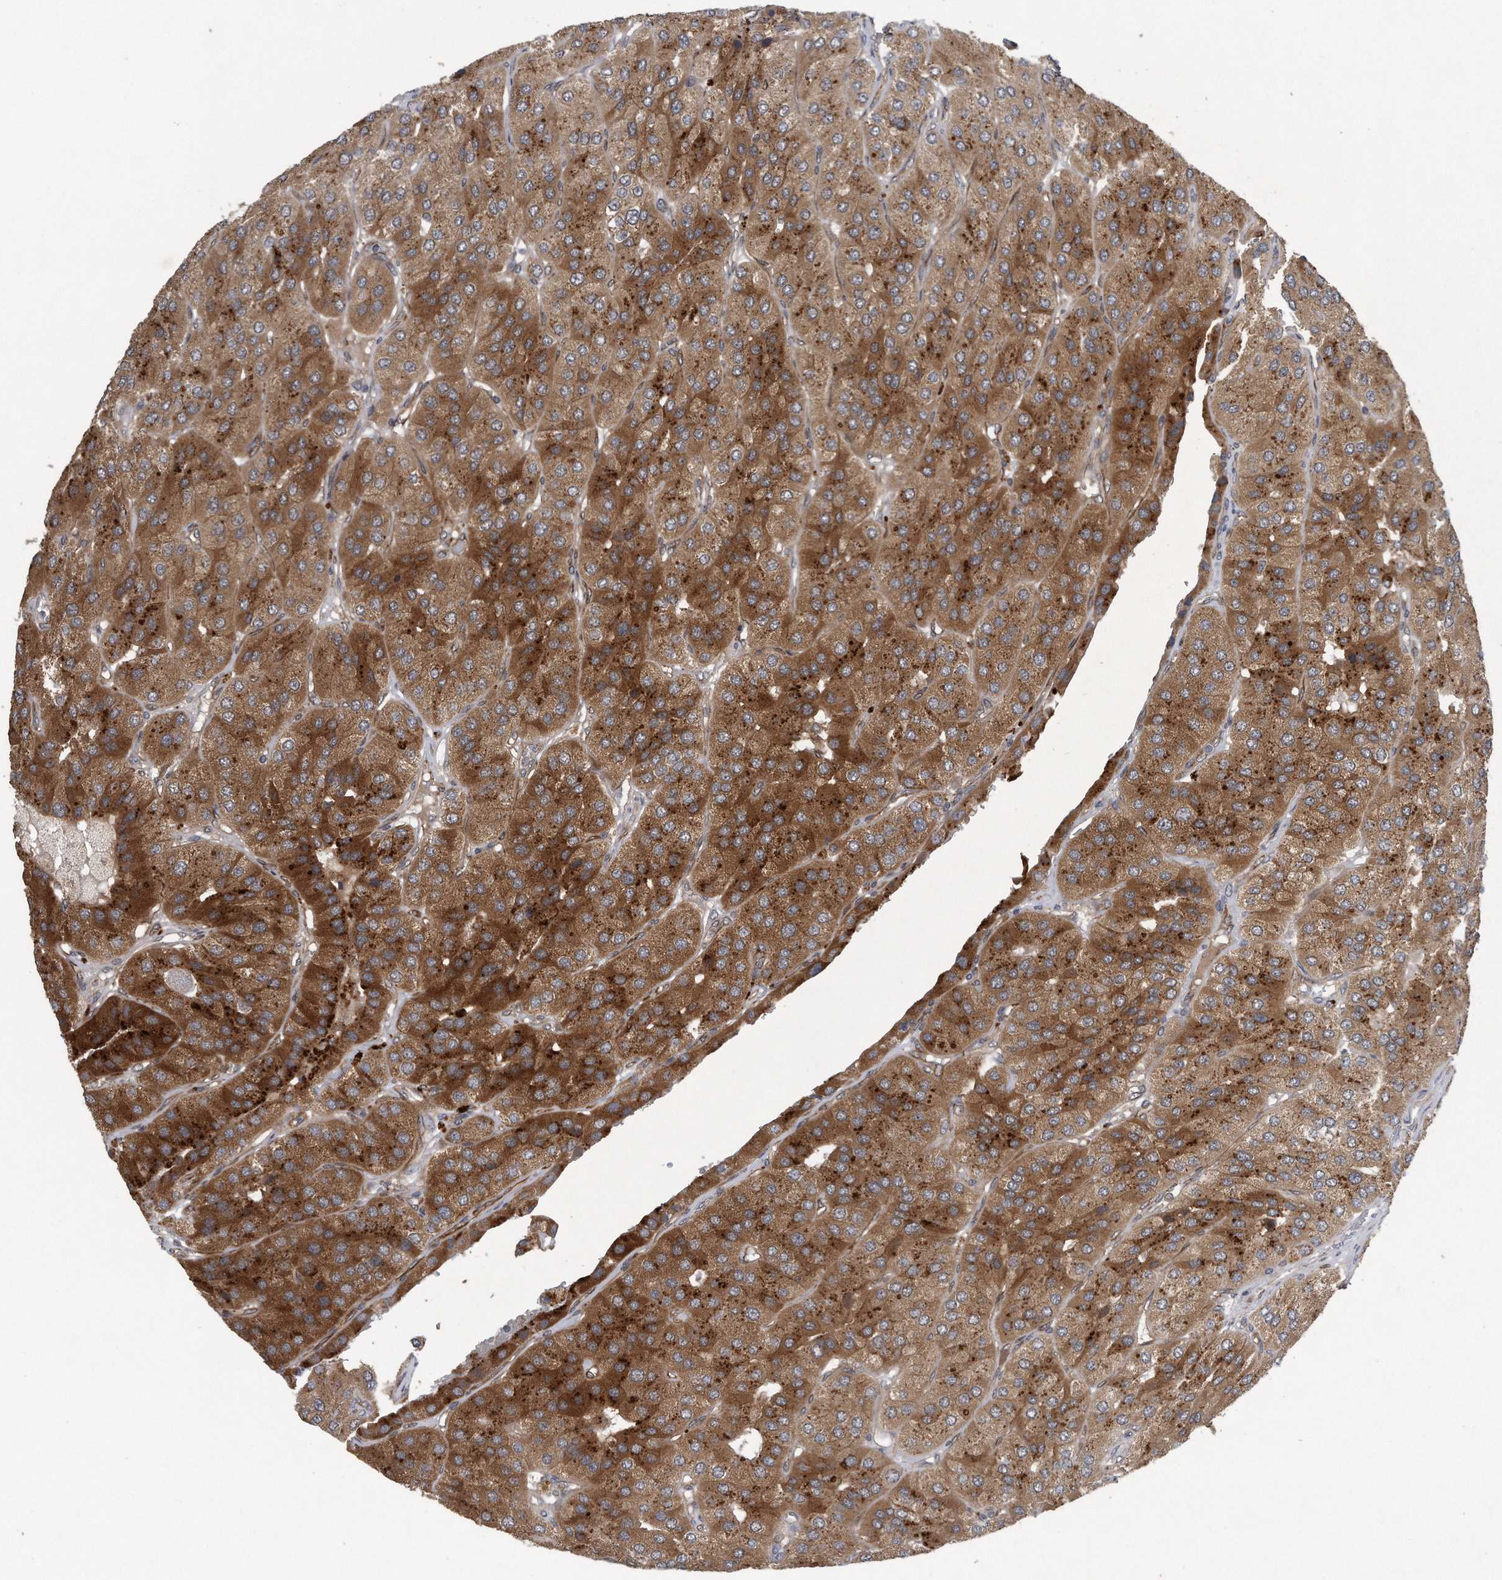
{"staining": {"intensity": "moderate", "quantity": ">75%", "location": "cytoplasmic/membranous"}, "tissue": "parathyroid gland", "cell_type": "Glandular cells", "image_type": "normal", "snomed": [{"axis": "morphology", "description": "Normal tissue, NOS"}, {"axis": "morphology", "description": "Adenoma, NOS"}, {"axis": "topography", "description": "Parathyroid gland"}], "caption": "Immunohistochemistry photomicrograph of benign parathyroid gland: human parathyroid gland stained using immunohistochemistry (IHC) displays medium levels of moderate protein expression localized specifically in the cytoplasmic/membranous of glandular cells, appearing as a cytoplasmic/membranous brown color.", "gene": "LYRM4", "patient": {"sex": "female", "age": 86}}